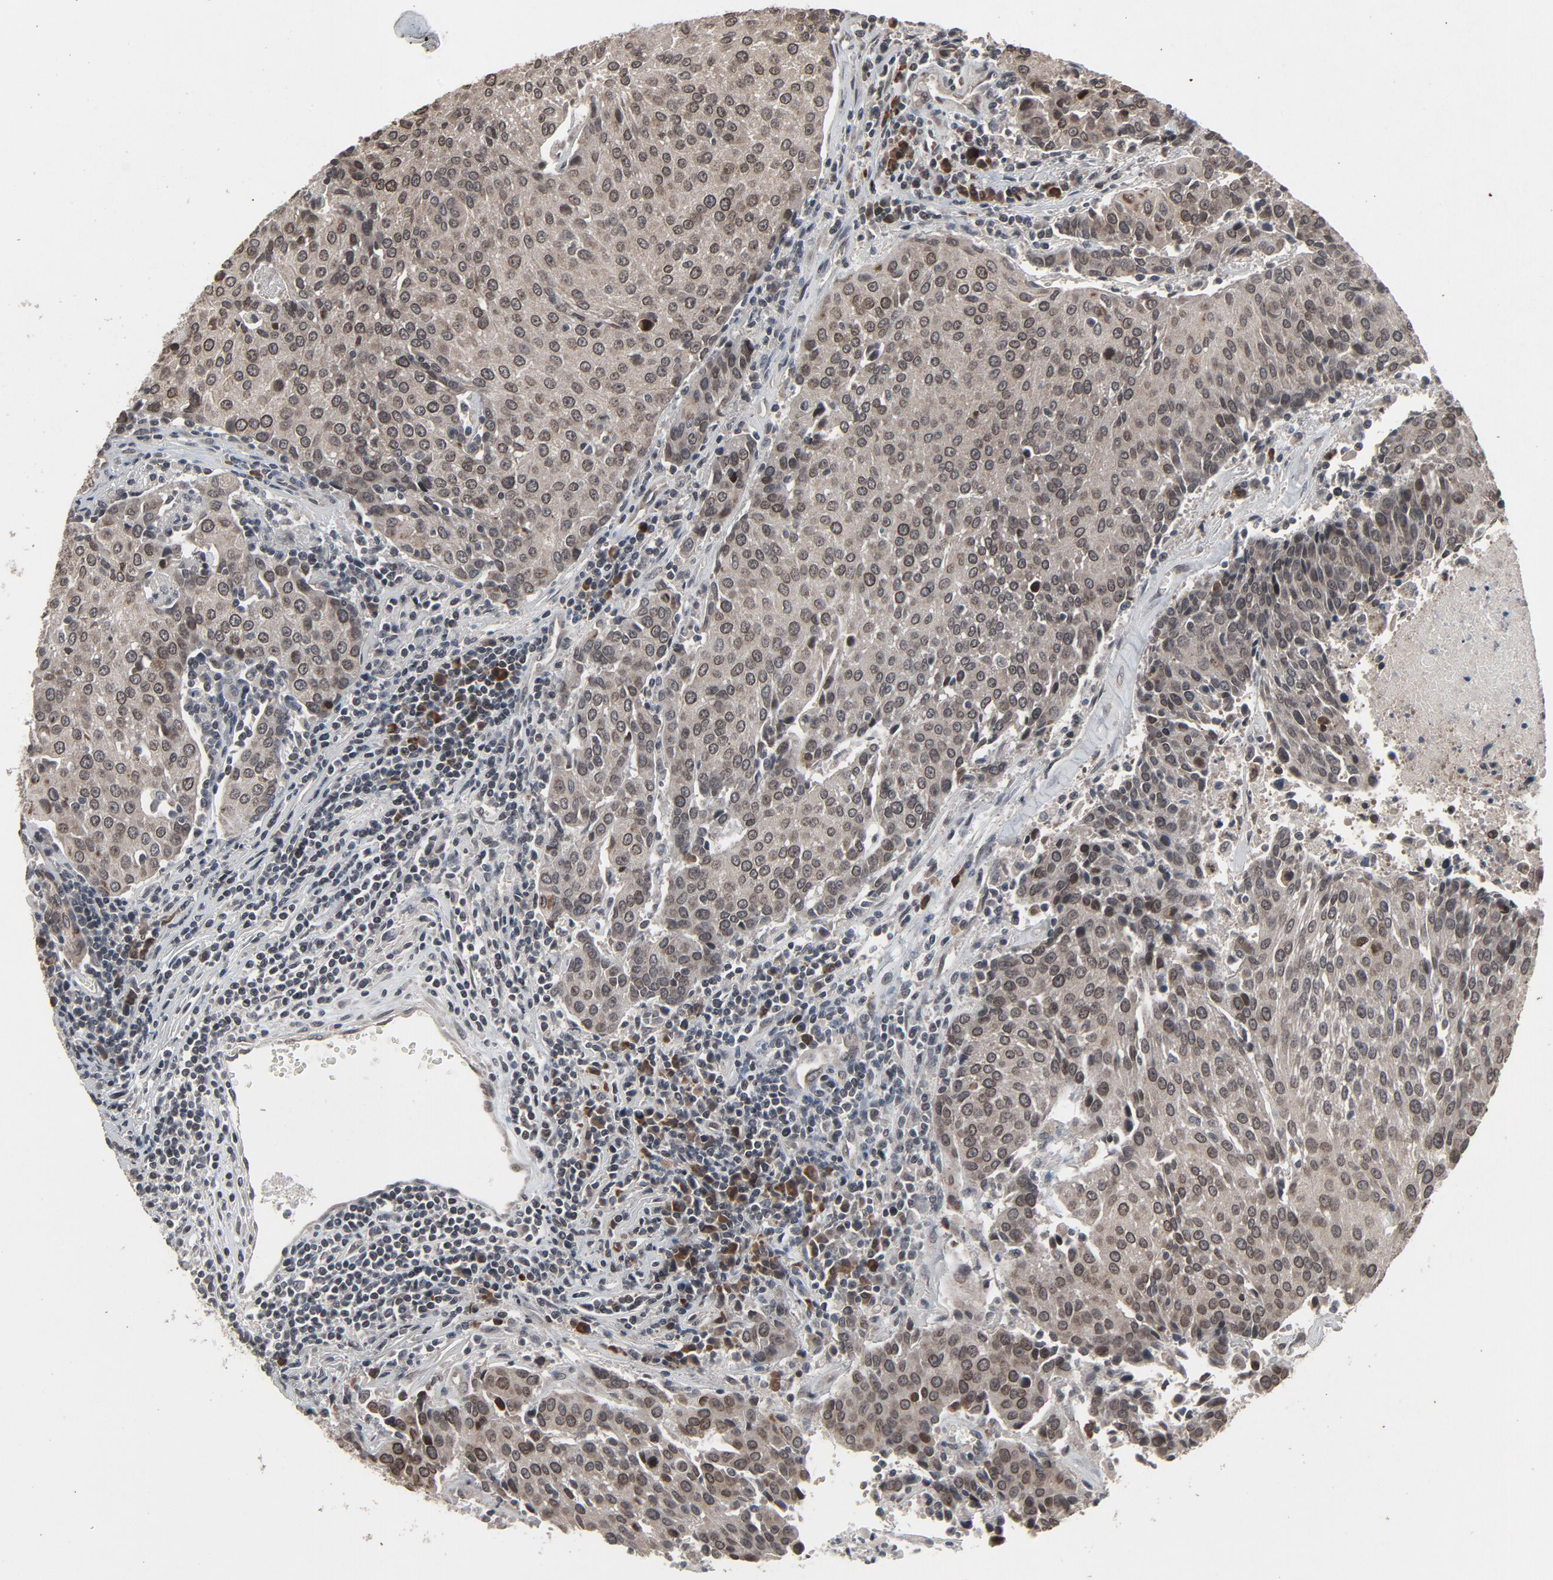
{"staining": {"intensity": "moderate", "quantity": "25%-75%", "location": "cytoplasmic/membranous,nuclear"}, "tissue": "urothelial cancer", "cell_type": "Tumor cells", "image_type": "cancer", "snomed": [{"axis": "morphology", "description": "Urothelial carcinoma, High grade"}, {"axis": "topography", "description": "Urinary bladder"}], "caption": "This is a photomicrograph of immunohistochemistry (IHC) staining of urothelial cancer, which shows moderate staining in the cytoplasmic/membranous and nuclear of tumor cells.", "gene": "POM121", "patient": {"sex": "female", "age": 85}}